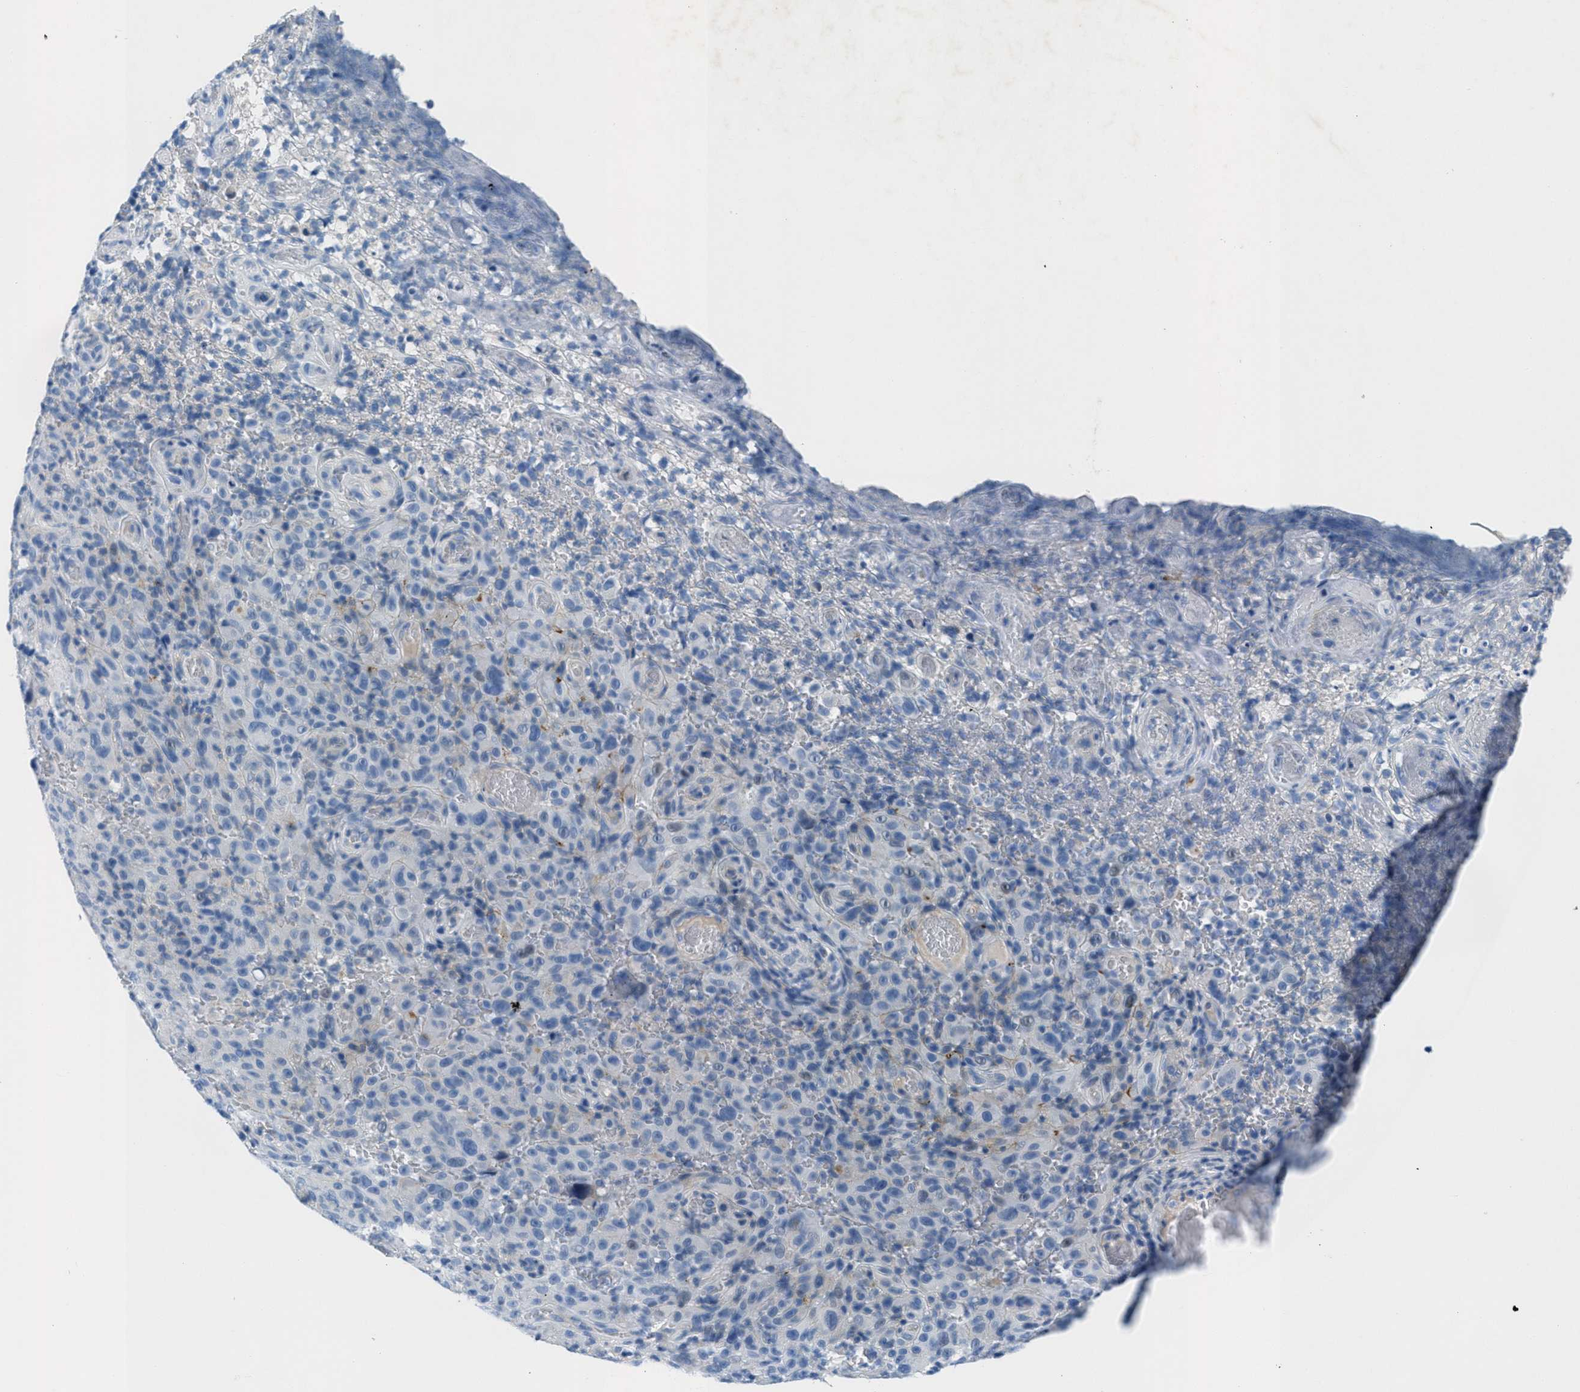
{"staining": {"intensity": "negative", "quantity": "none", "location": "none"}, "tissue": "melanoma", "cell_type": "Tumor cells", "image_type": "cancer", "snomed": [{"axis": "morphology", "description": "Malignant melanoma, NOS"}, {"axis": "topography", "description": "Skin"}], "caption": "A high-resolution histopathology image shows IHC staining of malignant melanoma, which demonstrates no significant staining in tumor cells. Nuclei are stained in blue.", "gene": "GALNT17", "patient": {"sex": "female", "age": 82}}